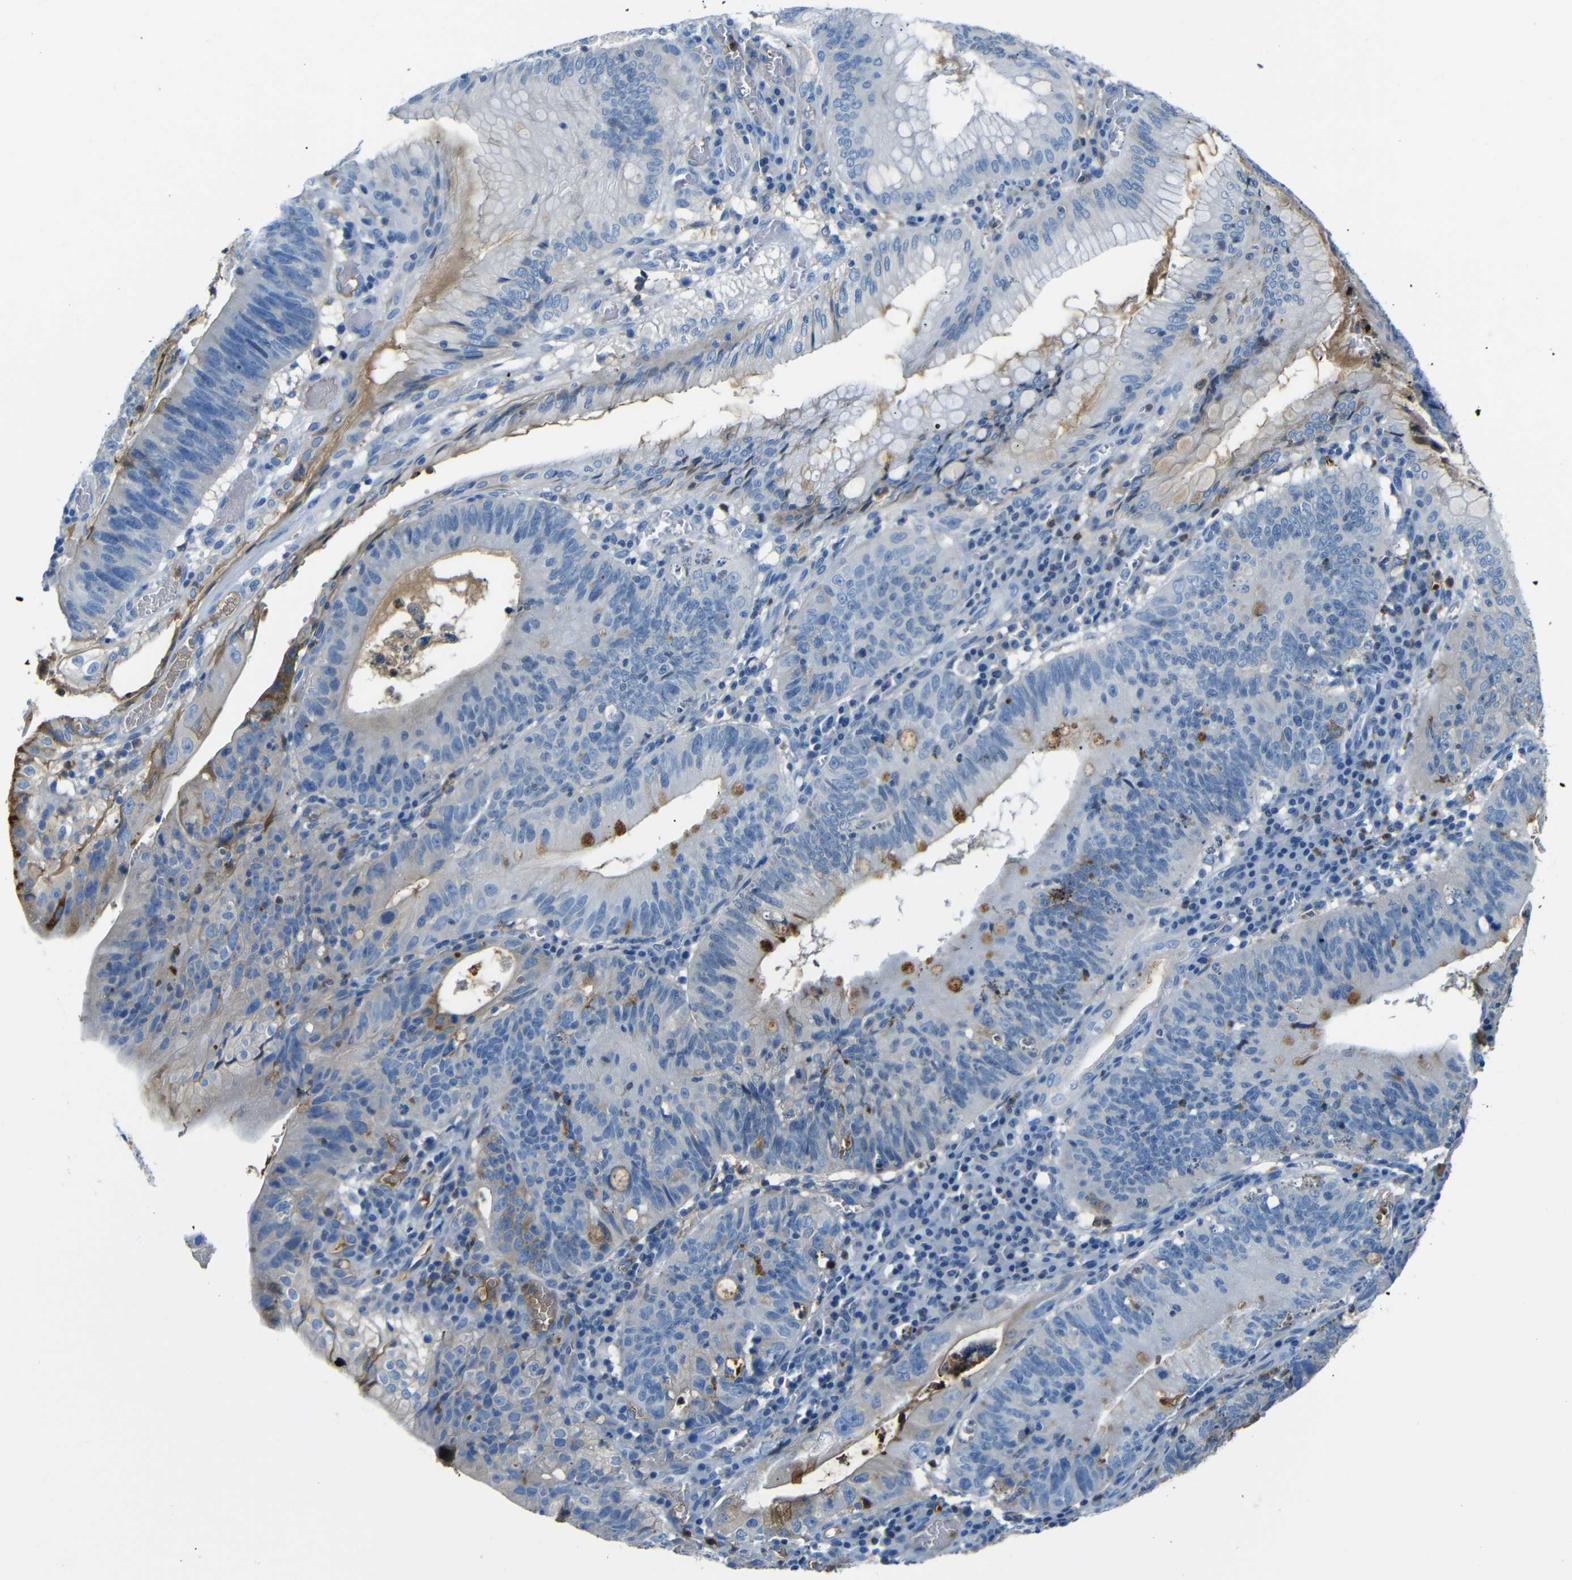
{"staining": {"intensity": "negative", "quantity": "none", "location": "none"}, "tissue": "stomach cancer", "cell_type": "Tumor cells", "image_type": "cancer", "snomed": [{"axis": "morphology", "description": "Adenocarcinoma, NOS"}, {"axis": "topography", "description": "Stomach"}], "caption": "High magnification brightfield microscopy of stomach adenocarcinoma stained with DAB (brown) and counterstained with hematoxylin (blue): tumor cells show no significant staining.", "gene": "SERPINA1", "patient": {"sex": "male", "age": 59}}